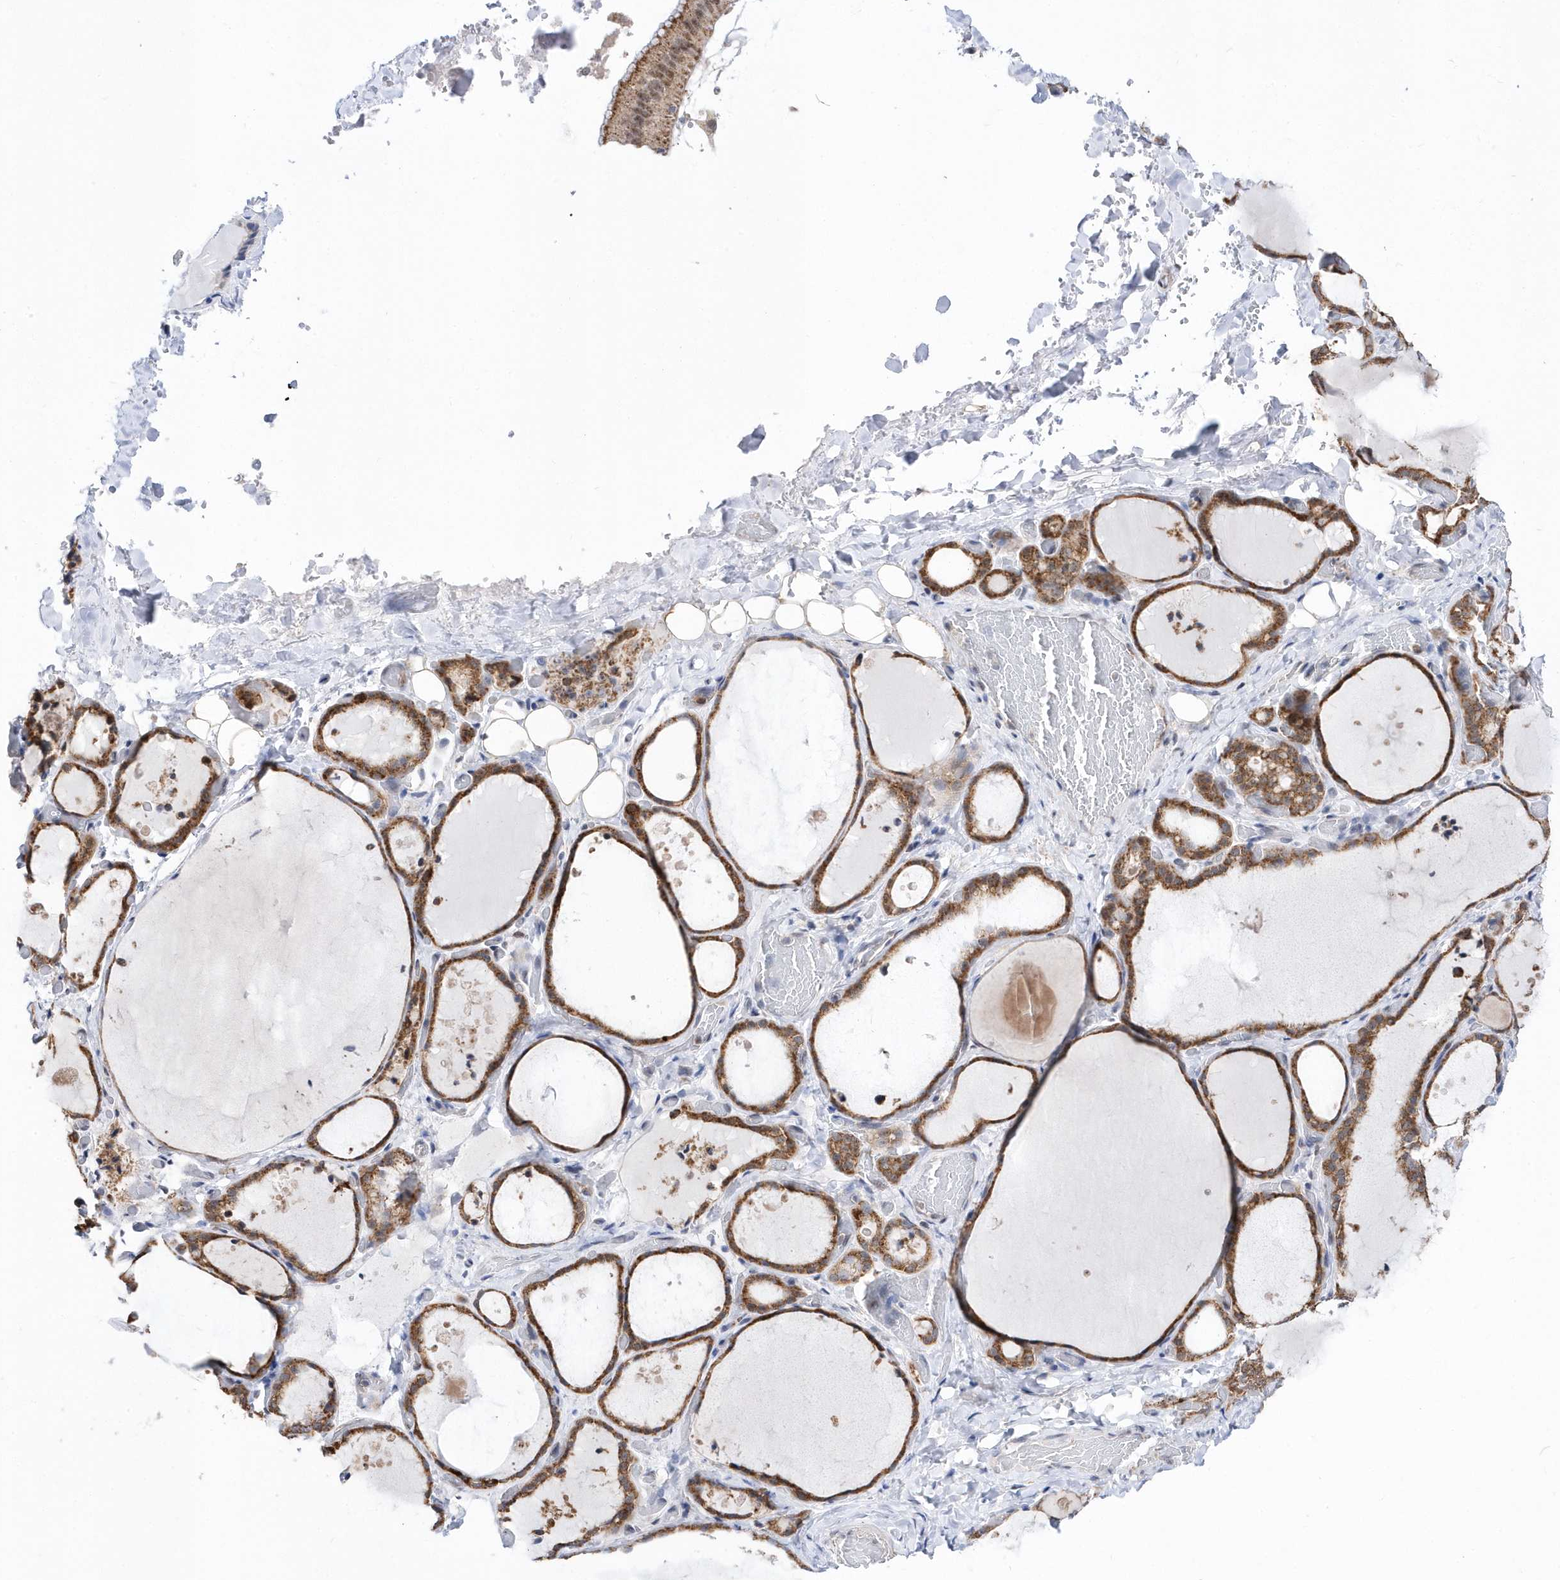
{"staining": {"intensity": "moderate", "quantity": ">75%", "location": "cytoplasmic/membranous"}, "tissue": "thyroid gland", "cell_type": "Glandular cells", "image_type": "normal", "snomed": [{"axis": "morphology", "description": "Normal tissue, NOS"}, {"axis": "topography", "description": "Thyroid gland"}], "caption": "Immunohistochemistry image of benign thyroid gland: human thyroid gland stained using immunohistochemistry shows medium levels of moderate protein expression localized specifically in the cytoplasmic/membranous of glandular cells, appearing as a cytoplasmic/membranous brown color.", "gene": "SPATA5", "patient": {"sex": "female", "age": 44}}